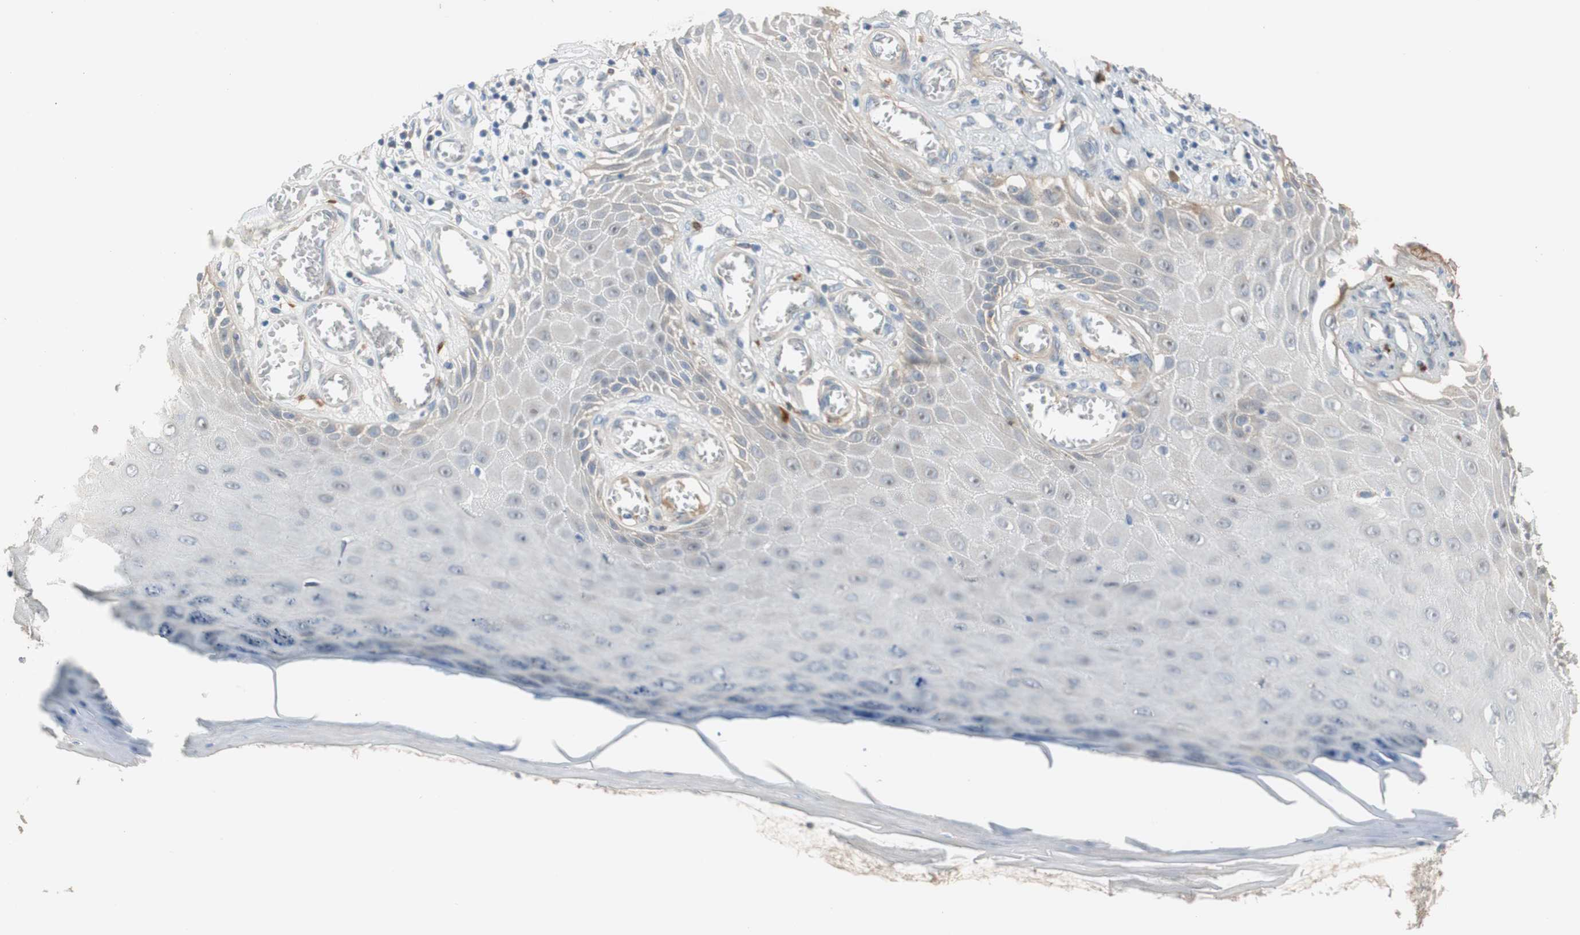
{"staining": {"intensity": "negative", "quantity": "none", "location": "none"}, "tissue": "skin cancer", "cell_type": "Tumor cells", "image_type": "cancer", "snomed": [{"axis": "morphology", "description": "Squamous cell carcinoma, NOS"}, {"axis": "topography", "description": "Skin"}], "caption": "IHC photomicrograph of neoplastic tissue: human squamous cell carcinoma (skin) stained with DAB (3,3'-diaminobenzidine) displays no significant protein staining in tumor cells. The staining was performed using DAB to visualize the protein expression in brown, while the nuclei were stained in blue with hematoxylin (Magnification: 20x).", "gene": "COL12A1", "patient": {"sex": "female", "age": 73}}